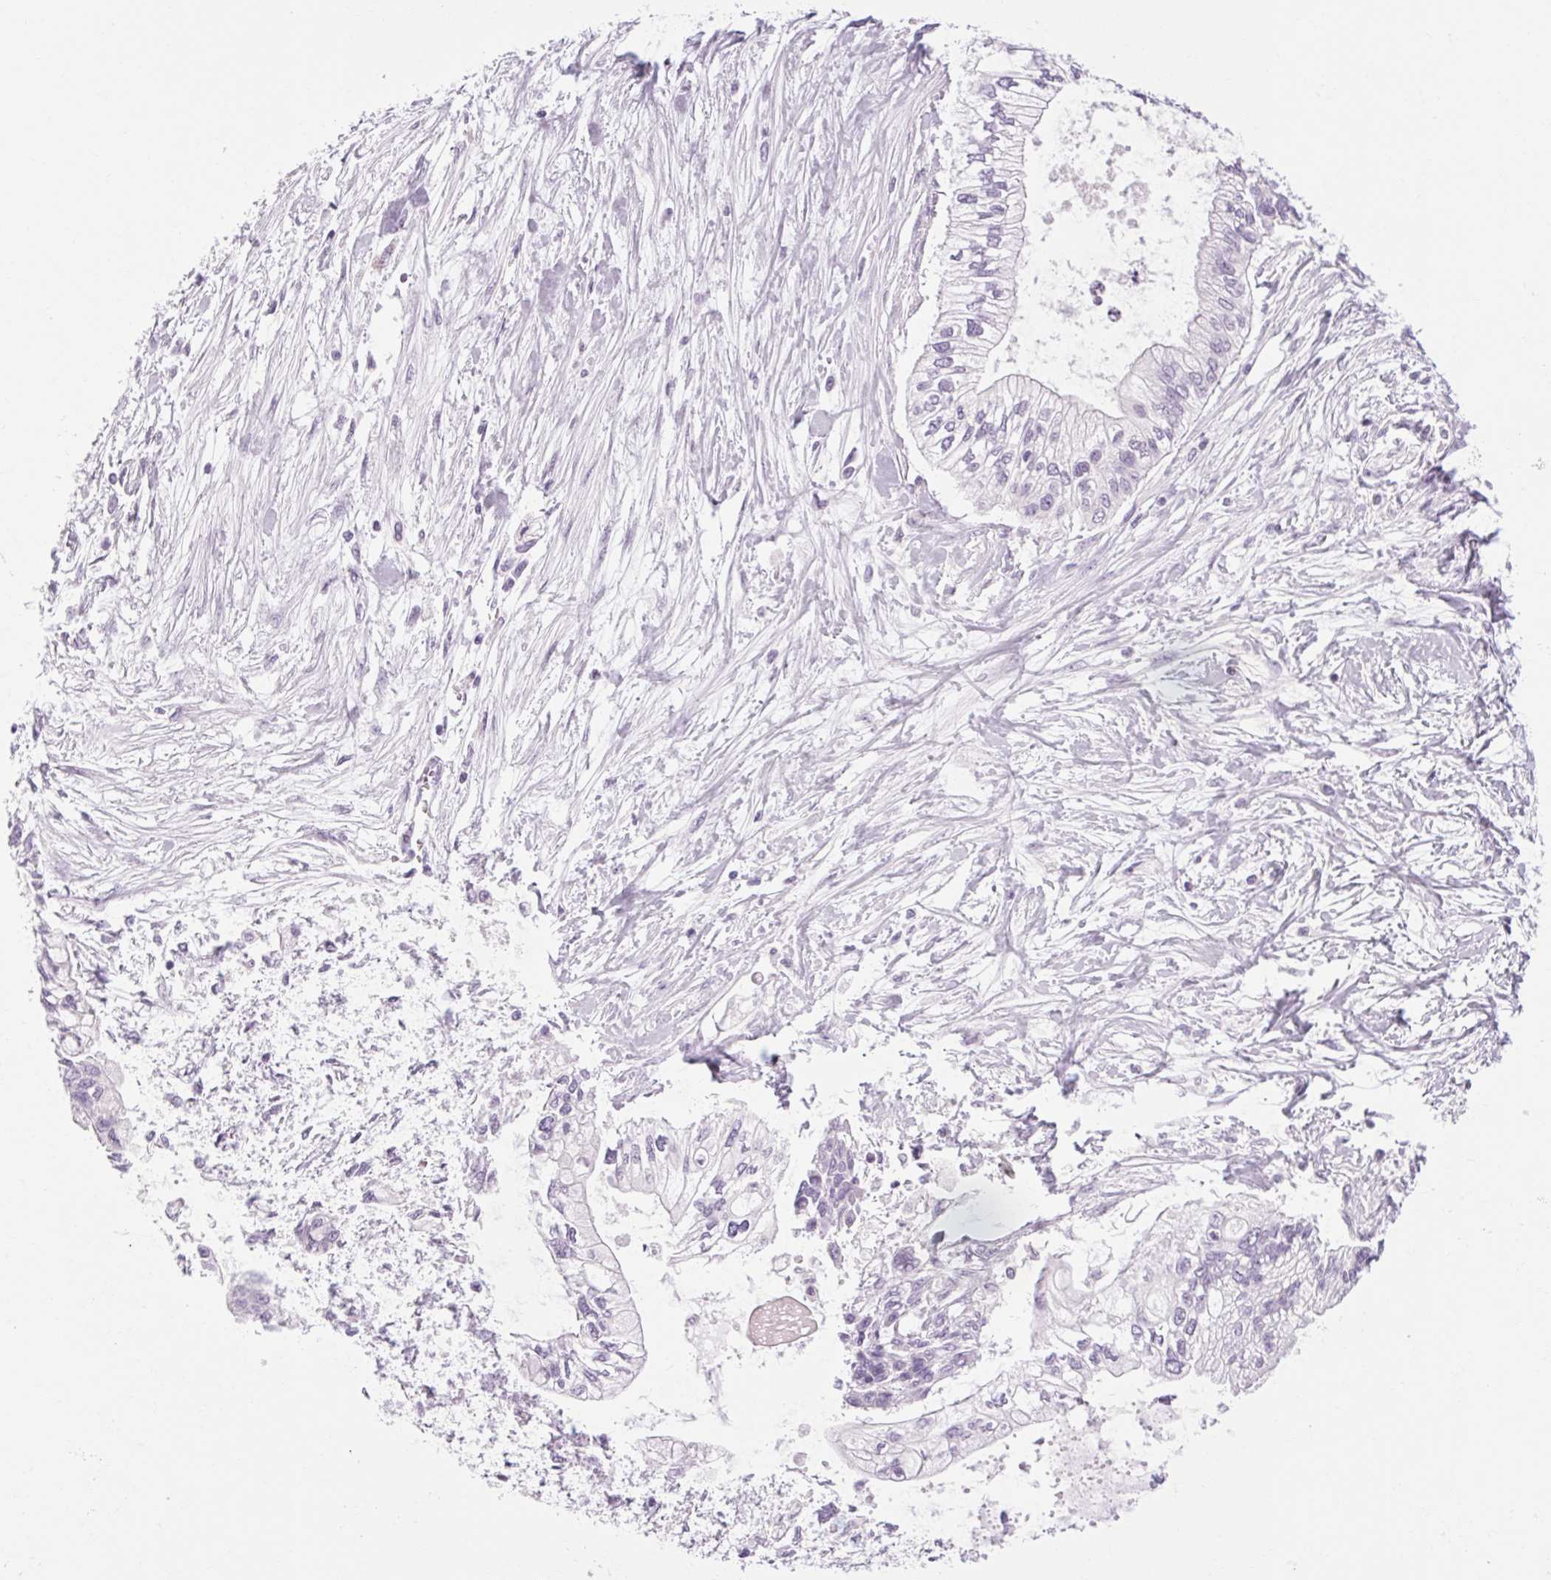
{"staining": {"intensity": "negative", "quantity": "none", "location": "none"}, "tissue": "pancreatic cancer", "cell_type": "Tumor cells", "image_type": "cancer", "snomed": [{"axis": "morphology", "description": "Adenocarcinoma, NOS"}, {"axis": "topography", "description": "Pancreas"}], "caption": "Pancreatic cancer was stained to show a protein in brown. There is no significant staining in tumor cells.", "gene": "POMC", "patient": {"sex": "female", "age": 77}}